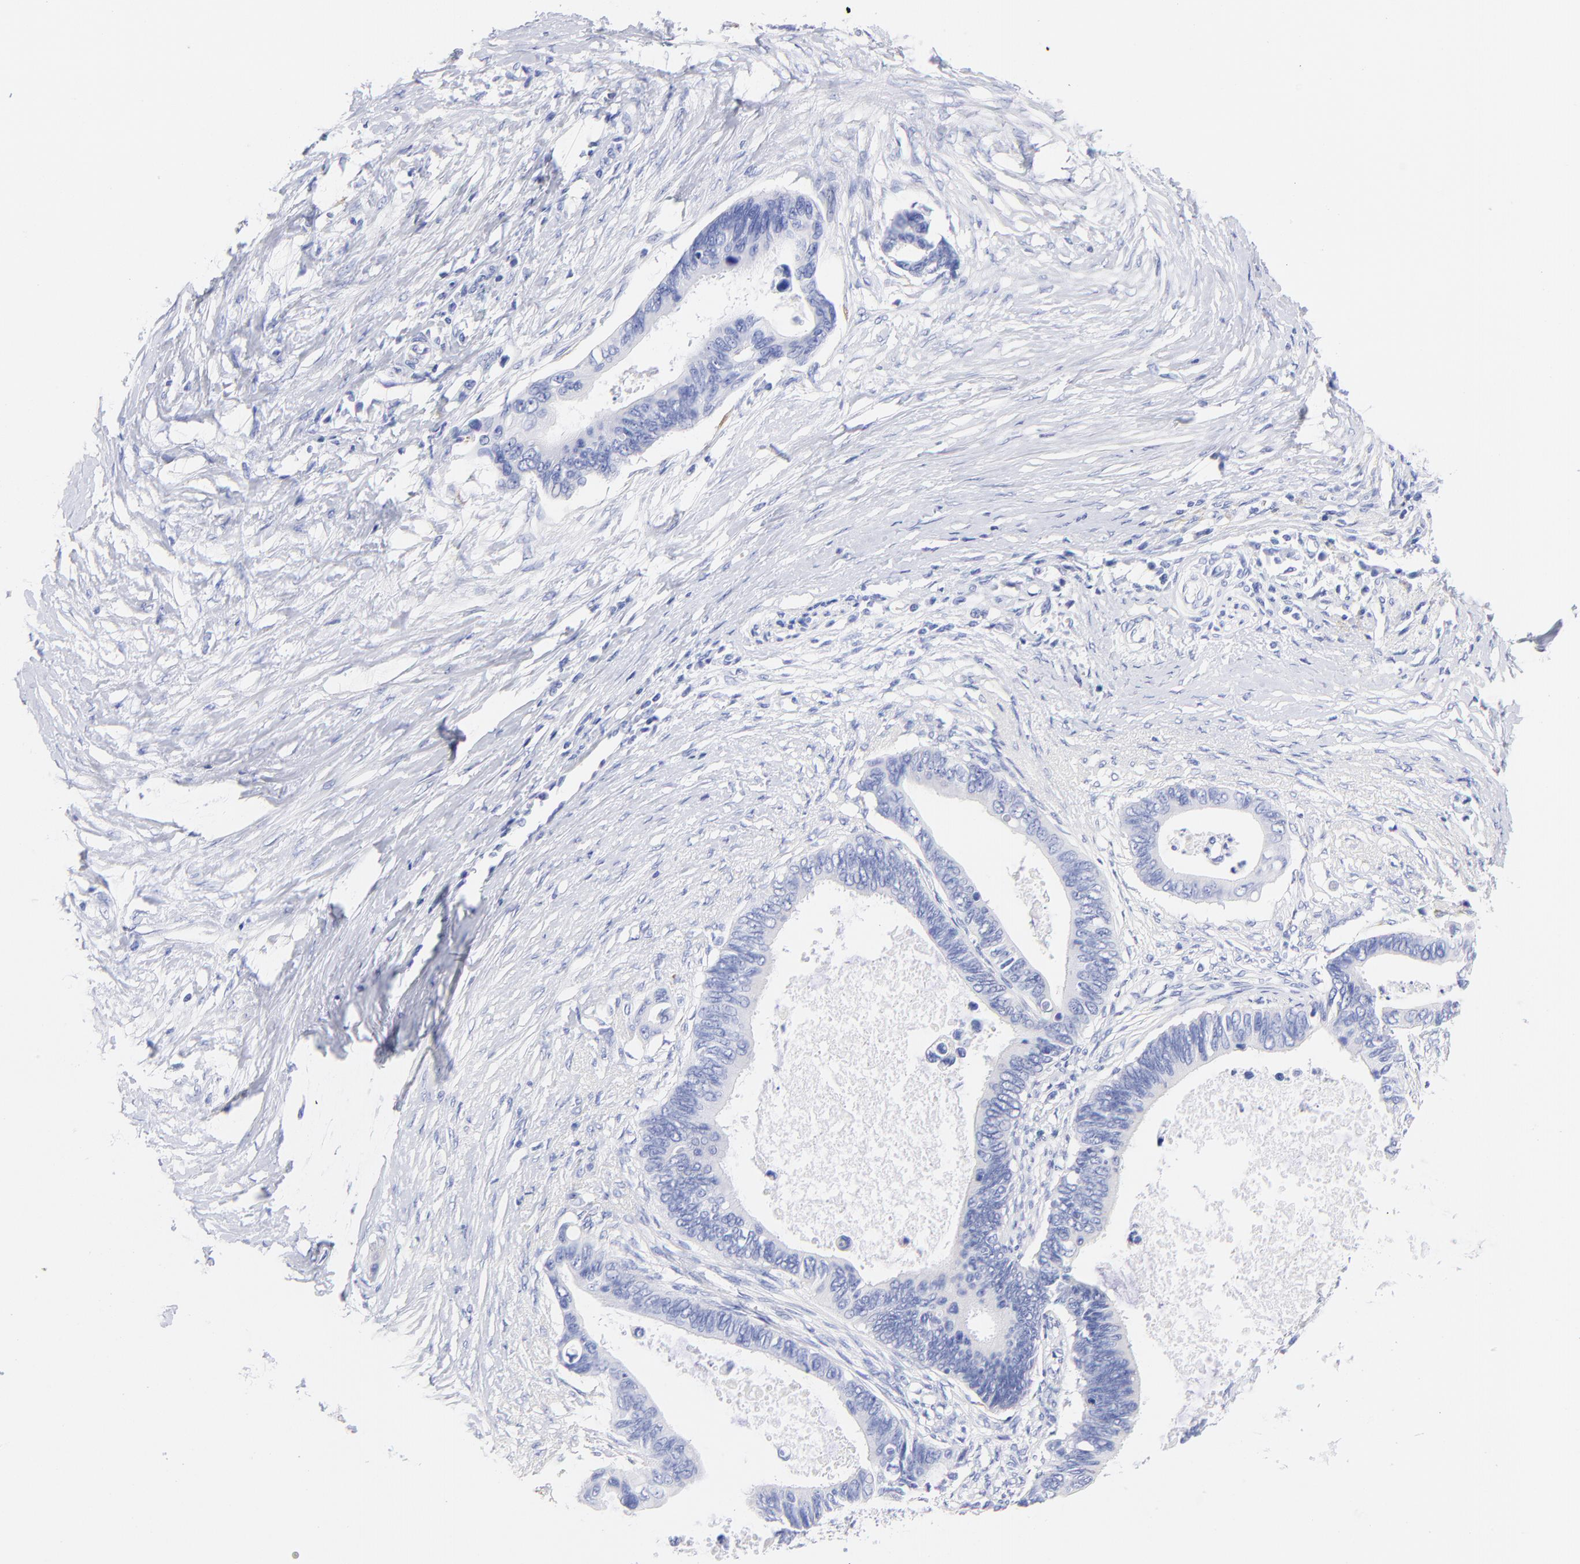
{"staining": {"intensity": "negative", "quantity": "none", "location": "none"}, "tissue": "pancreatic cancer", "cell_type": "Tumor cells", "image_type": "cancer", "snomed": [{"axis": "morphology", "description": "Adenocarcinoma, NOS"}, {"axis": "topography", "description": "Pancreas"}], "caption": "This histopathology image is of pancreatic cancer (adenocarcinoma) stained with IHC to label a protein in brown with the nuclei are counter-stained blue. There is no positivity in tumor cells.", "gene": "C1QTNF6", "patient": {"sex": "female", "age": 70}}